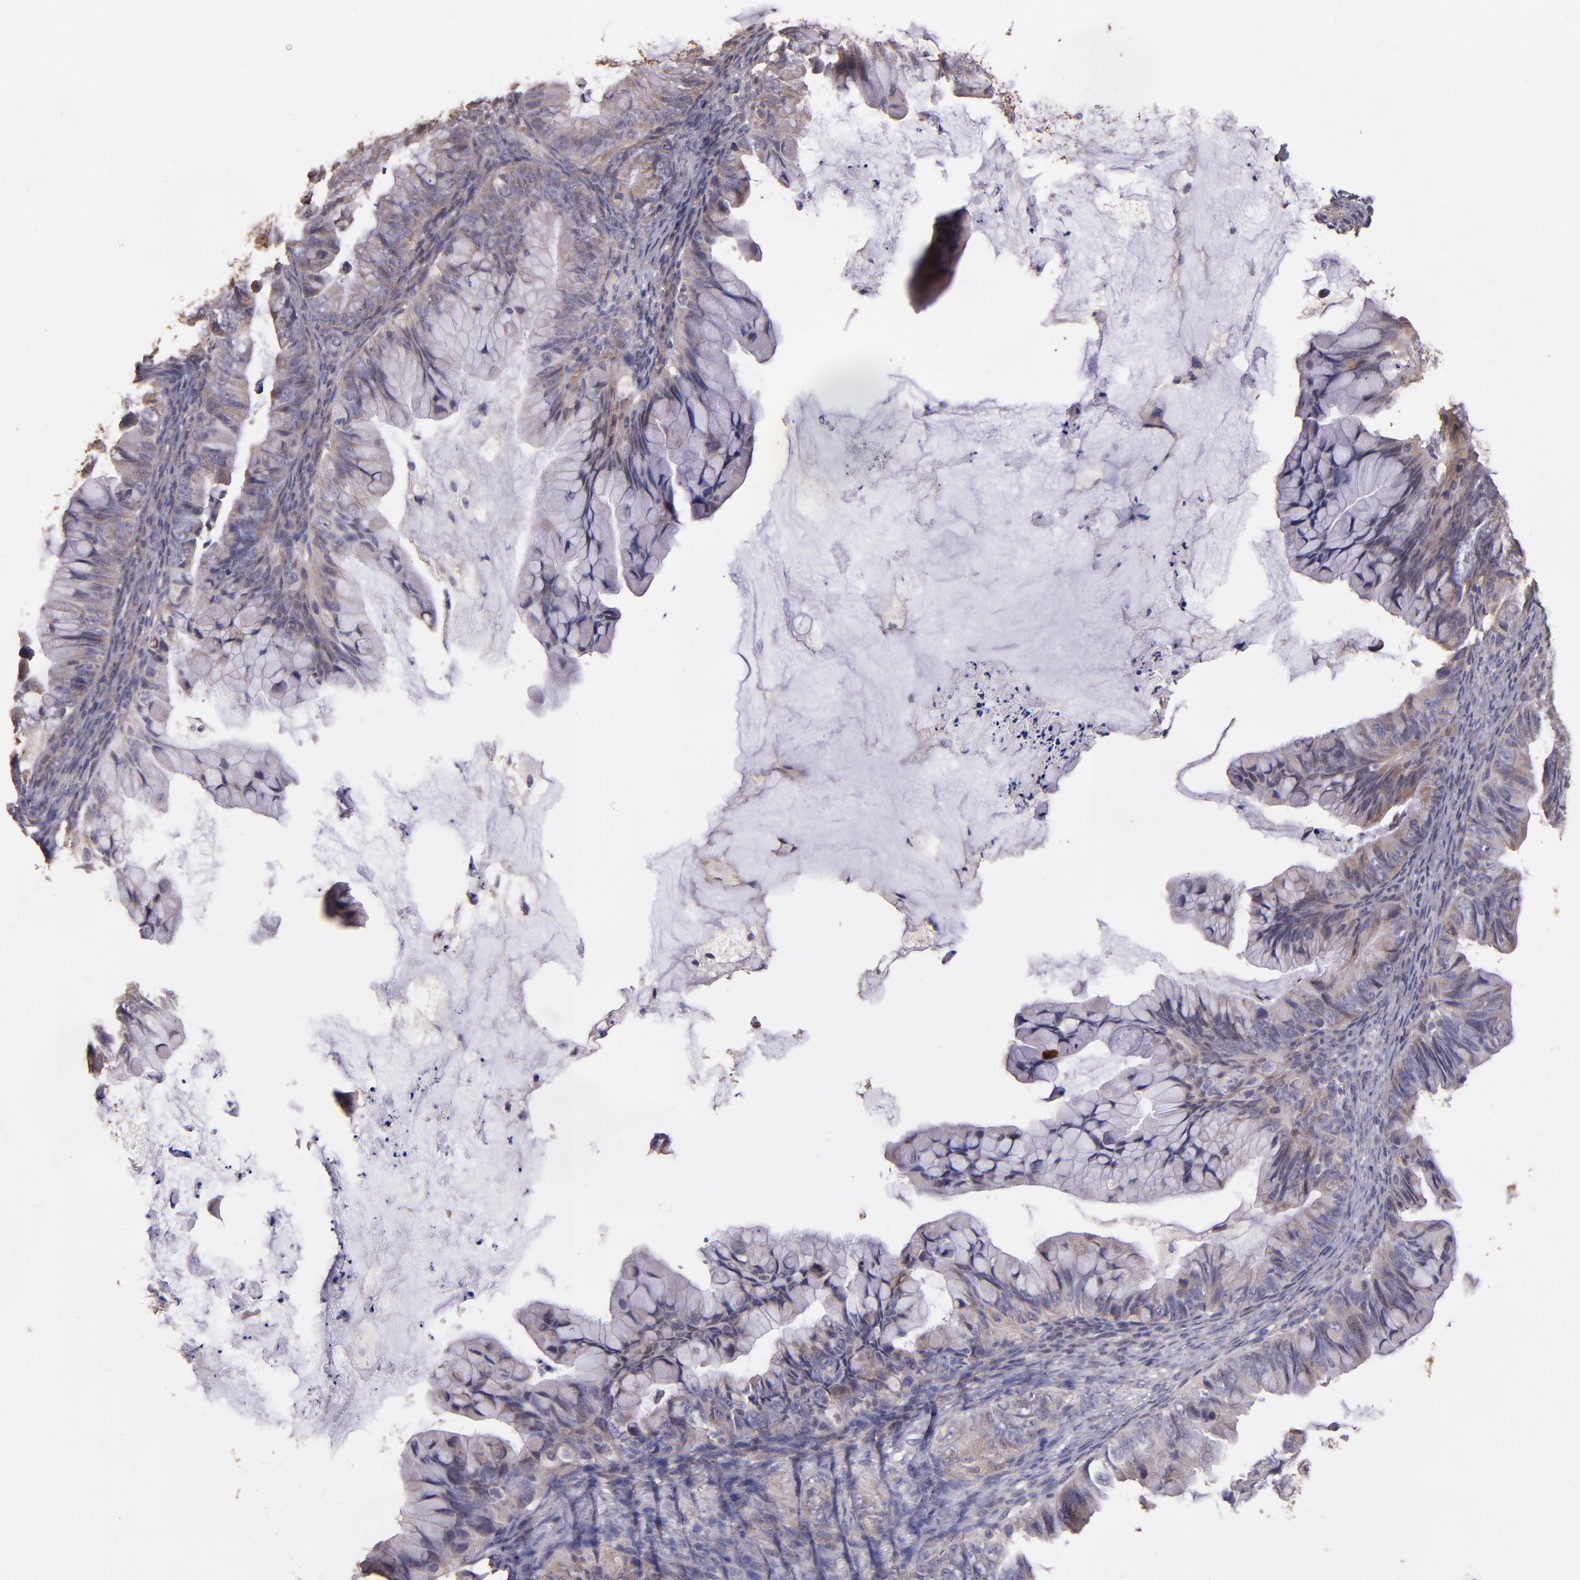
{"staining": {"intensity": "weak", "quantity": ">75%", "location": "cytoplasmic/membranous"}, "tissue": "ovarian cancer", "cell_type": "Tumor cells", "image_type": "cancer", "snomed": [{"axis": "morphology", "description": "Cystadenocarcinoma, mucinous, NOS"}, {"axis": "topography", "description": "Ovary"}], "caption": "Tumor cells demonstrate low levels of weak cytoplasmic/membranous staining in approximately >75% of cells in ovarian mucinous cystadenocarcinoma. The staining was performed using DAB (3,3'-diaminobenzidine), with brown indicating positive protein expression. Nuclei are stained blue with hematoxylin.", "gene": "HECTD1", "patient": {"sex": "female", "age": 36}}